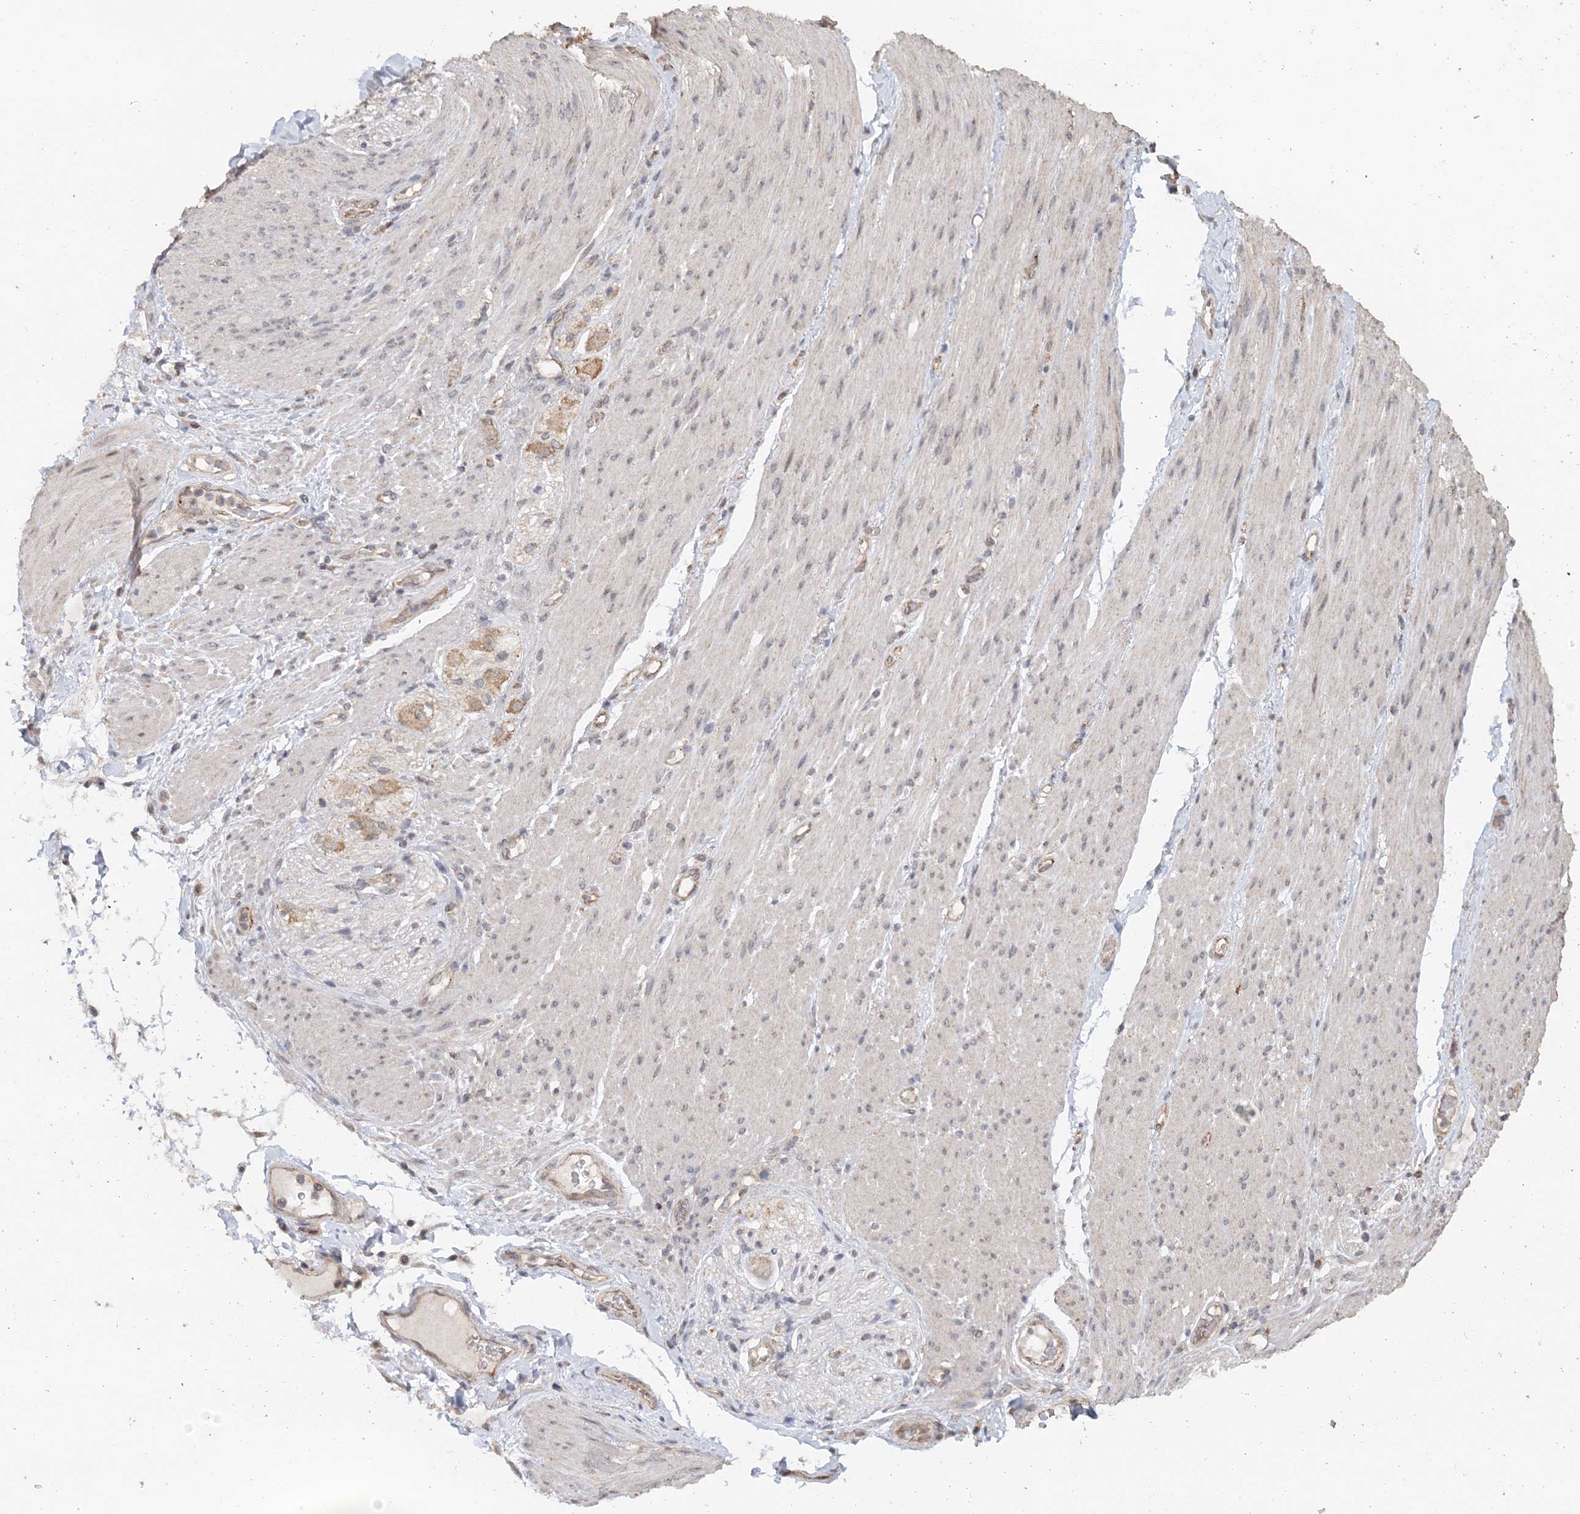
{"staining": {"intensity": "weak", "quantity": "<25%", "location": "cytoplasmic/membranous"}, "tissue": "adipose tissue", "cell_type": "Adipocytes", "image_type": "normal", "snomed": [{"axis": "morphology", "description": "Normal tissue, NOS"}, {"axis": "topography", "description": "Colon"}, {"axis": "topography", "description": "Peripheral nerve tissue"}], "caption": "Immunohistochemical staining of normal adipose tissue shows no significant expression in adipocytes. Nuclei are stained in blue.", "gene": "FBXO38", "patient": {"sex": "female", "age": 61}}